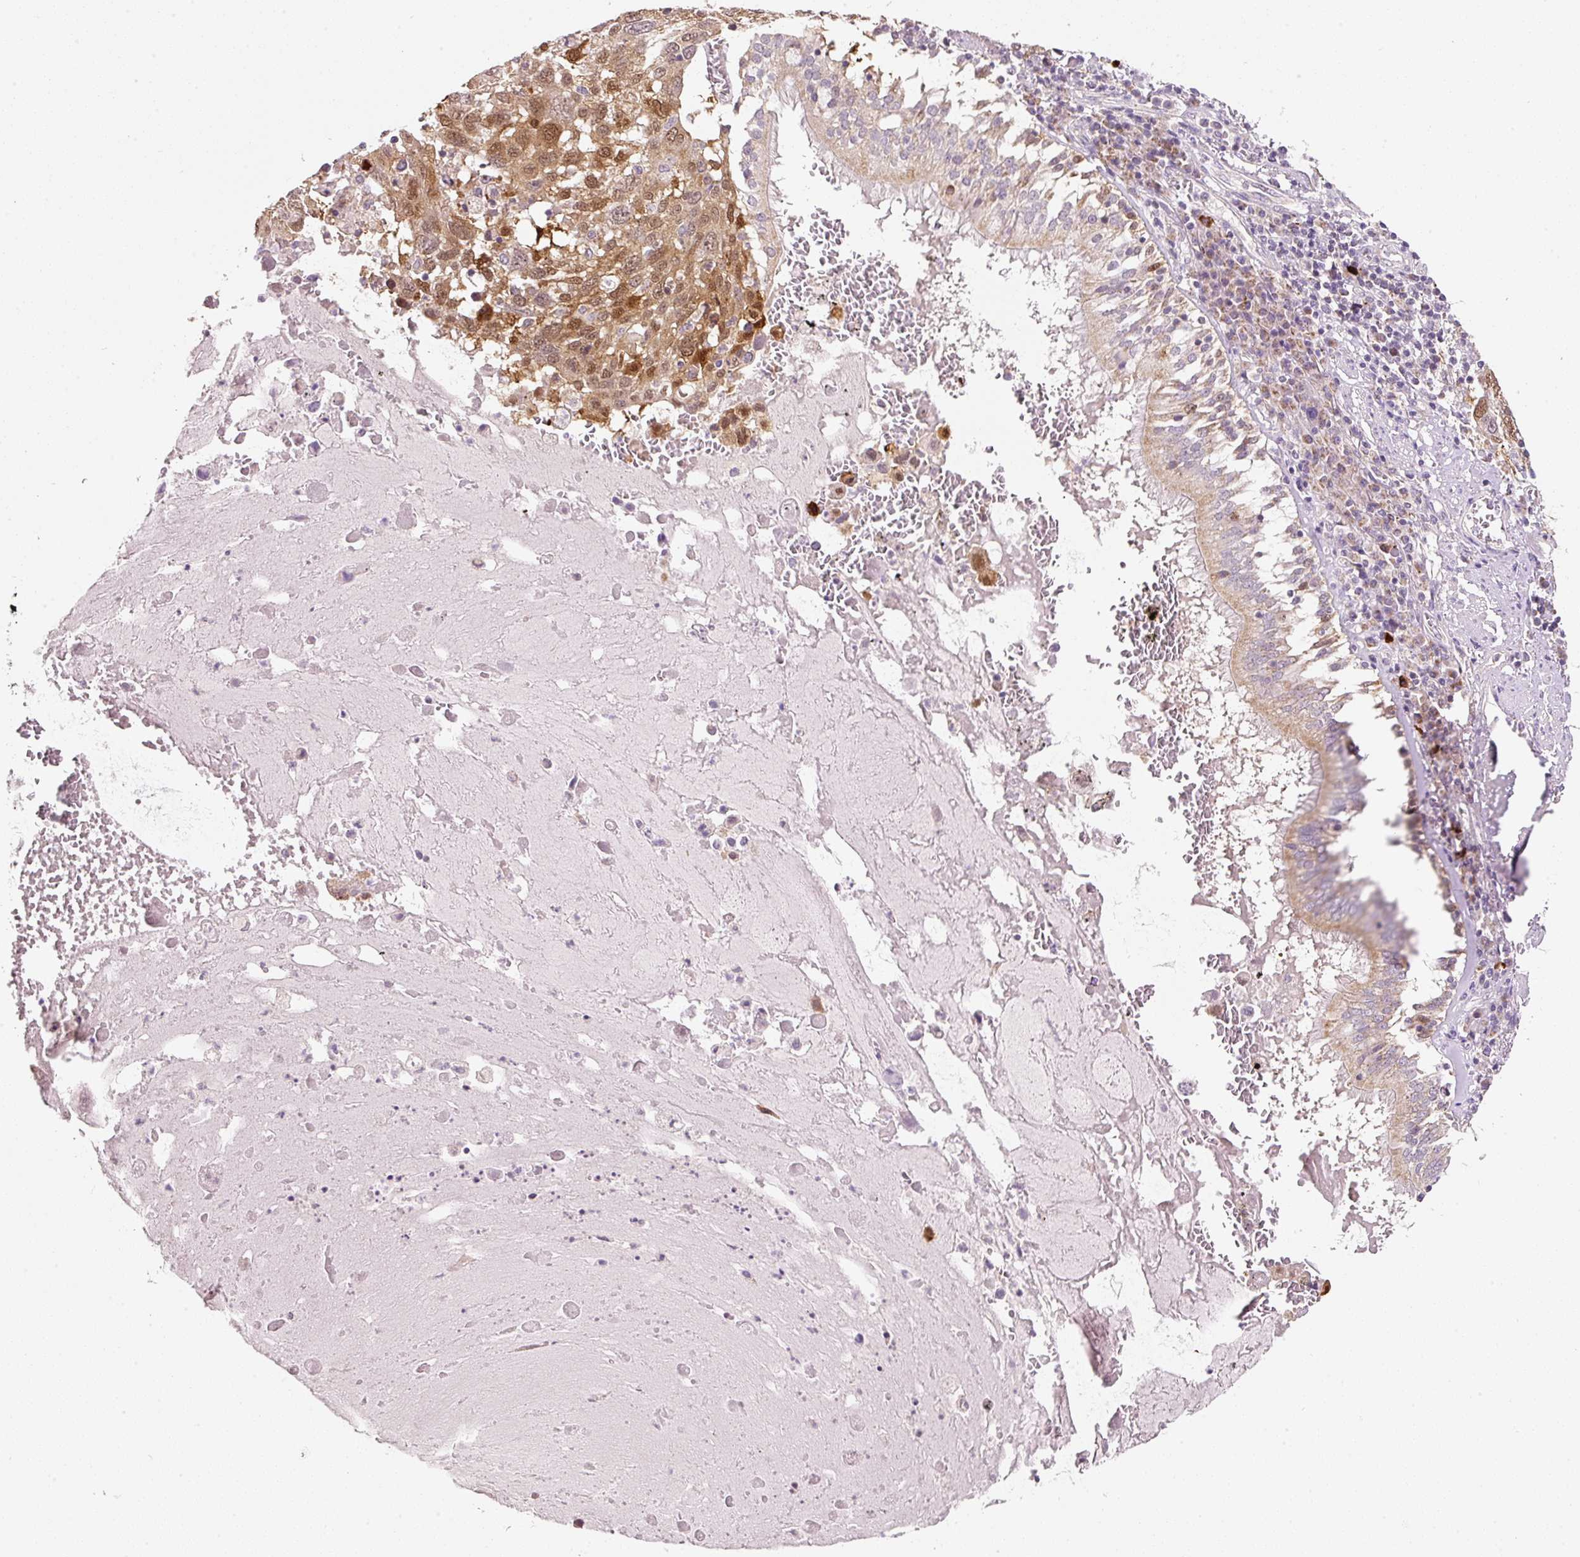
{"staining": {"intensity": "moderate", "quantity": ">75%", "location": "cytoplasmic/membranous,nuclear"}, "tissue": "lung cancer", "cell_type": "Tumor cells", "image_type": "cancer", "snomed": [{"axis": "morphology", "description": "Squamous cell carcinoma, NOS"}, {"axis": "topography", "description": "Lung"}], "caption": "Lung squamous cell carcinoma stained with immunohistochemistry demonstrates moderate cytoplasmic/membranous and nuclear expression in approximately >75% of tumor cells.", "gene": "FAM78B", "patient": {"sex": "male", "age": 65}}